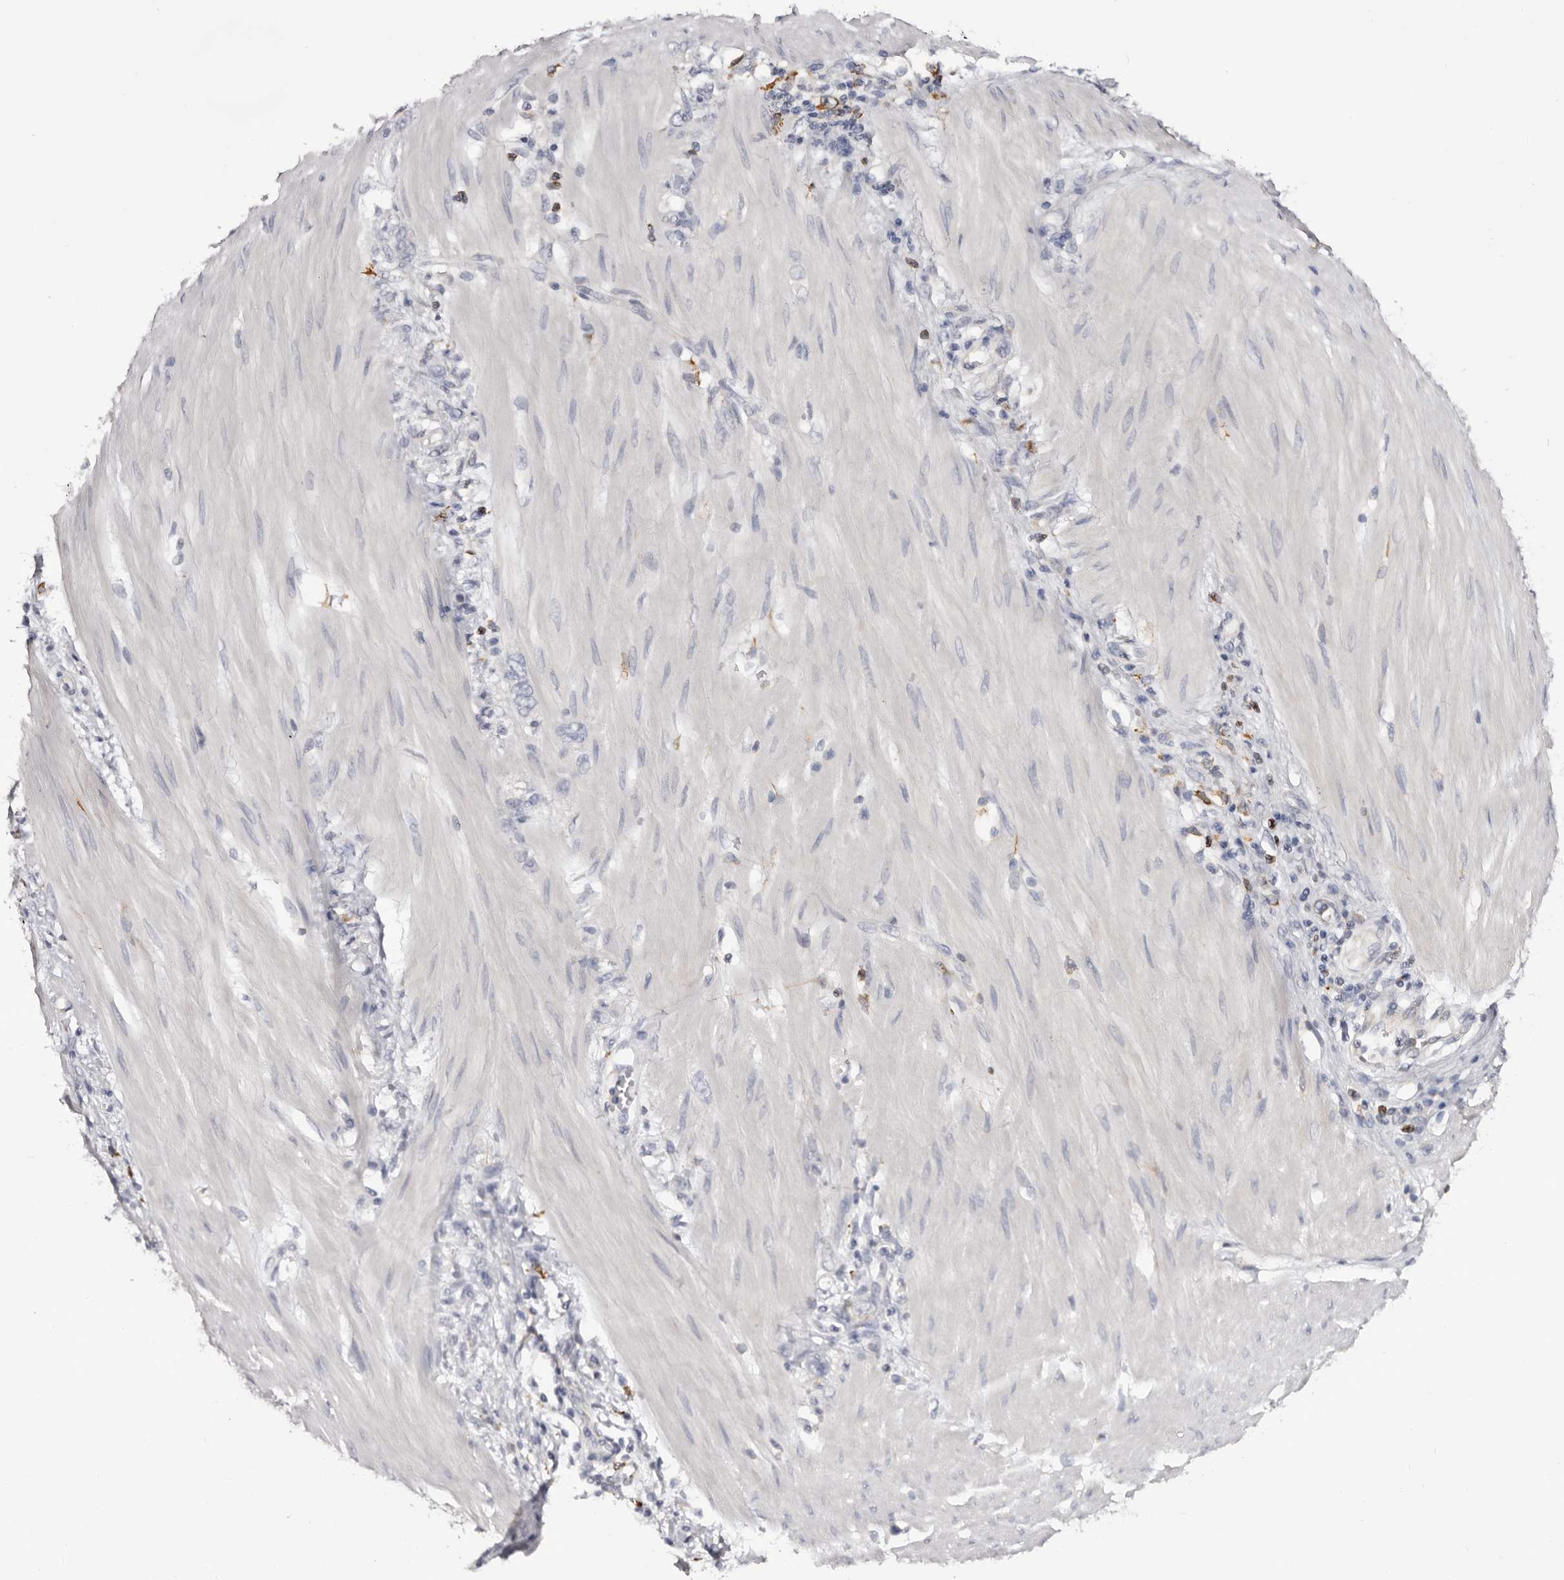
{"staining": {"intensity": "negative", "quantity": "none", "location": "none"}, "tissue": "stomach cancer", "cell_type": "Tumor cells", "image_type": "cancer", "snomed": [{"axis": "morphology", "description": "Adenocarcinoma, NOS"}, {"axis": "topography", "description": "Stomach"}], "caption": "A micrograph of human stomach cancer (adenocarcinoma) is negative for staining in tumor cells.", "gene": "TNNI1", "patient": {"sex": "female", "age": 76}}